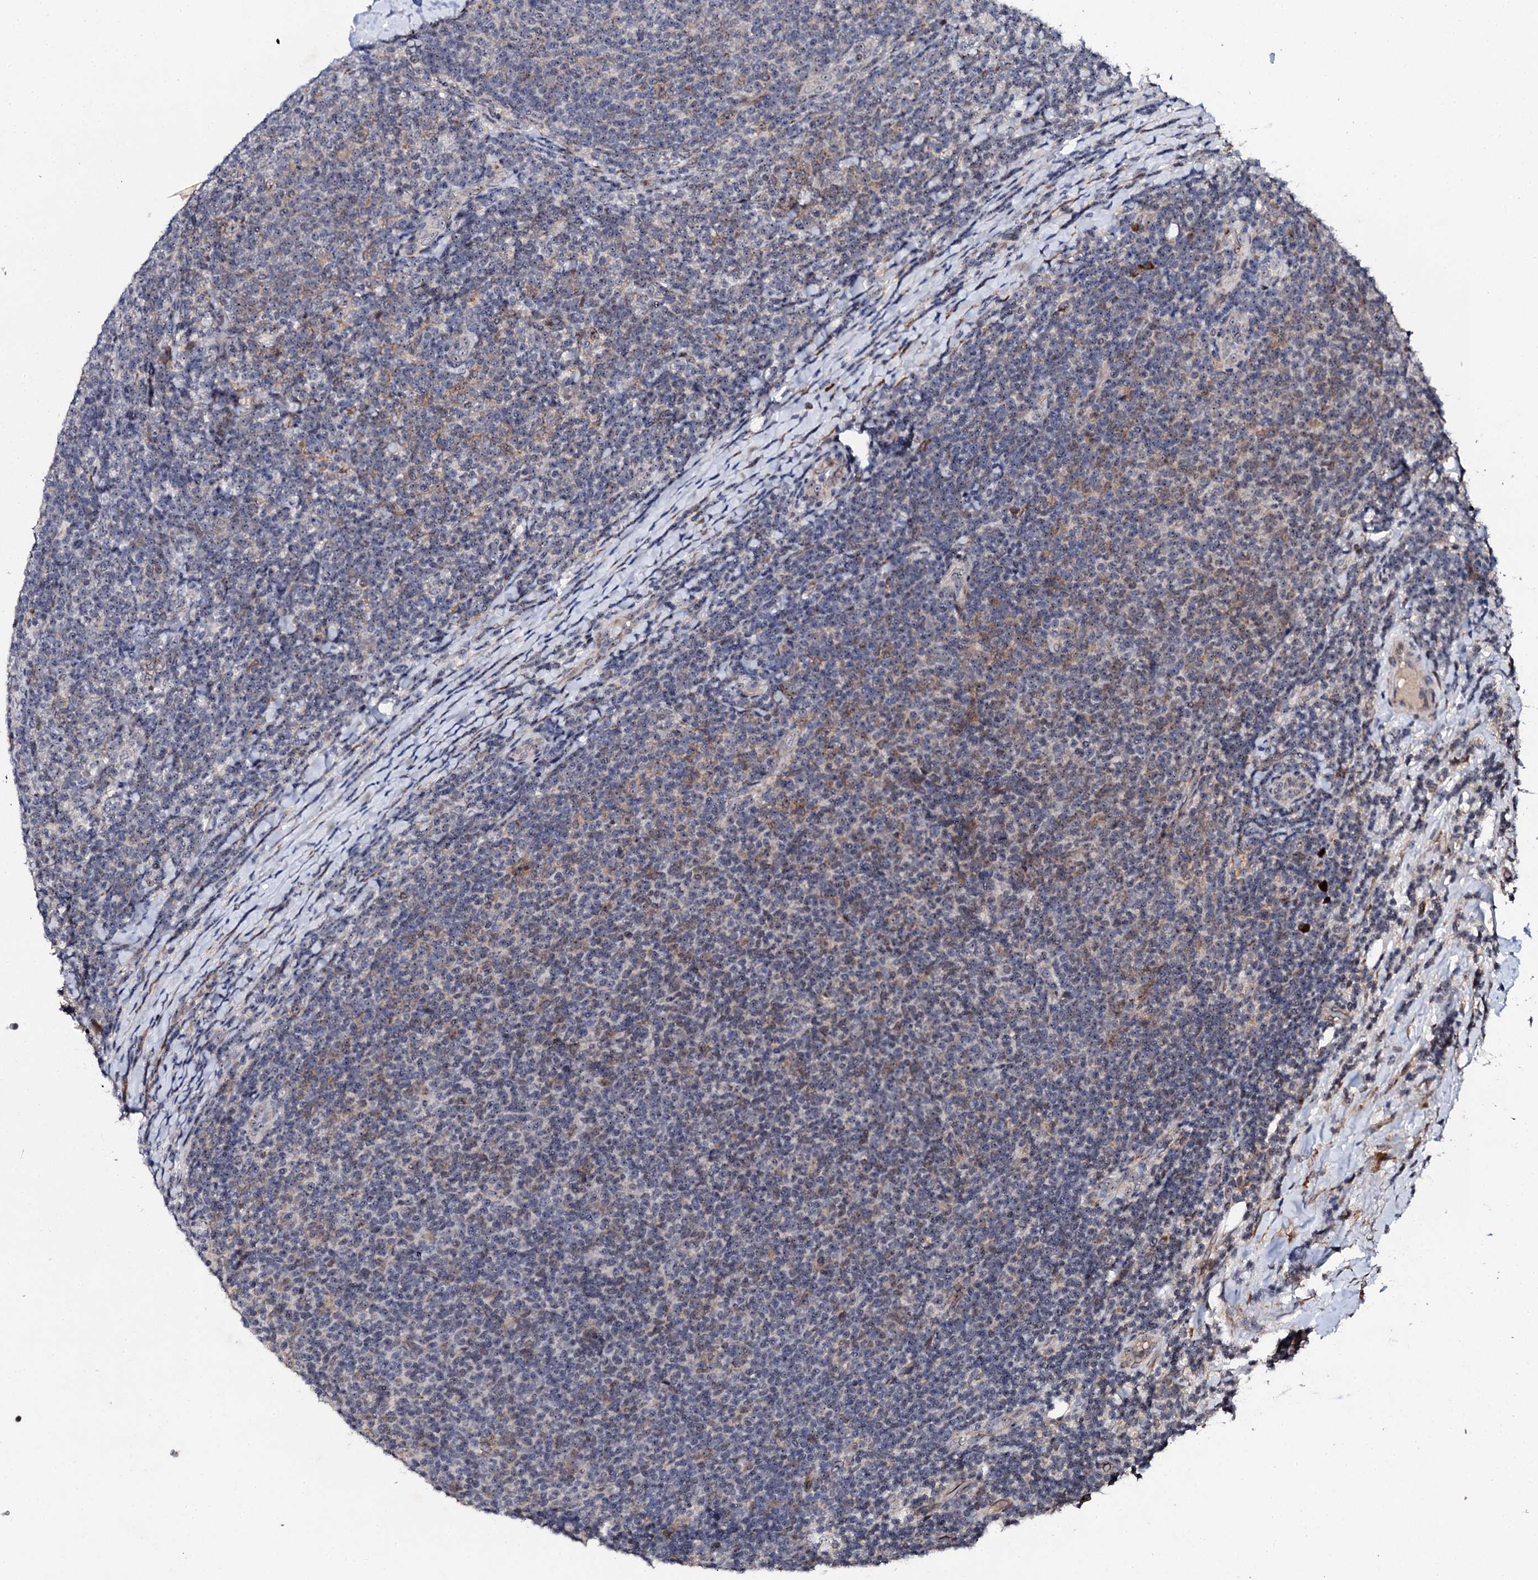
{"staining": {"intensity": "negative", "quantity": "none", "location": "none"}, "tissue": "lymphoma", "cell_type": "Tumor cells", "image_type": "cancer", "snomed": [{"axis": "morphology", "description": "Malignant lymphoma, non-Hodgkin's type, Low grade"}, {"axis": "topography", "description": "Lymph node"}], "caption": "There is no significant staining in tumor cells of low-grade malignant lymphoma, non-Hodgkin's type.", "gene": "FAM111A", "patient": {"sex": "male", "age": 66}}